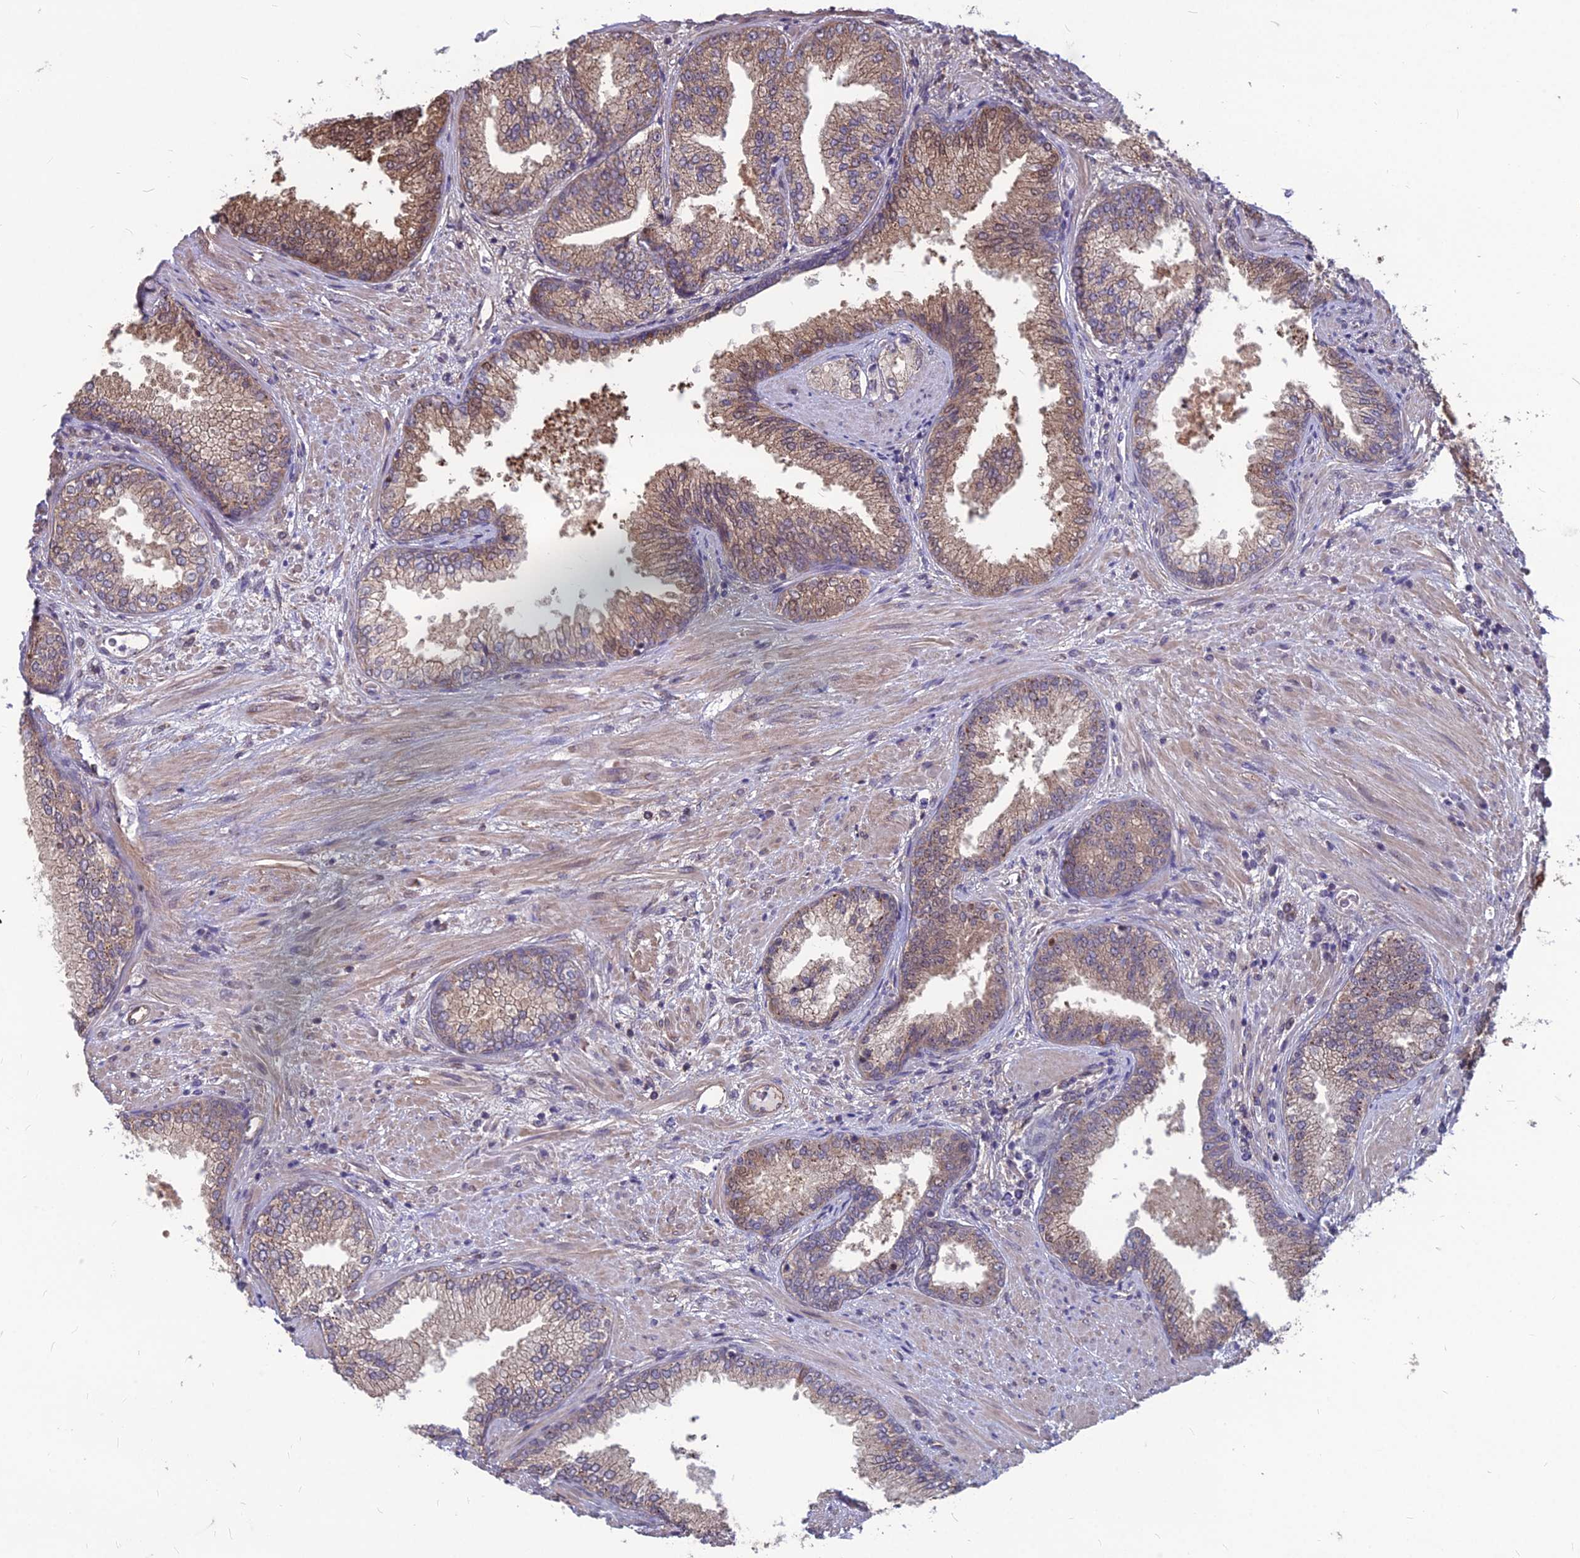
{"staining": {"intensity": "moderate", "quantity": "25%-75%", "location": "cytoplasmic/membranous"}, "tissue": "prostate cancer", "cell_type": "Tumor cells", "image_type": "cancer", "snomed": [{"axis": "morphology", "description": "Adenocarcinoma, High grade"}, {"axis": "topography", "description": "Prostate"}], "caption": "IHC (DAB (3,3'-diaminobenzidine)) staining of human prostate cancer shows moderate cytoplasmic/membranous protein positivity in approximately 25%-75% of tumor cells.", "gene": "LSM6", "patient": {"sex": "male", "age": 71}}